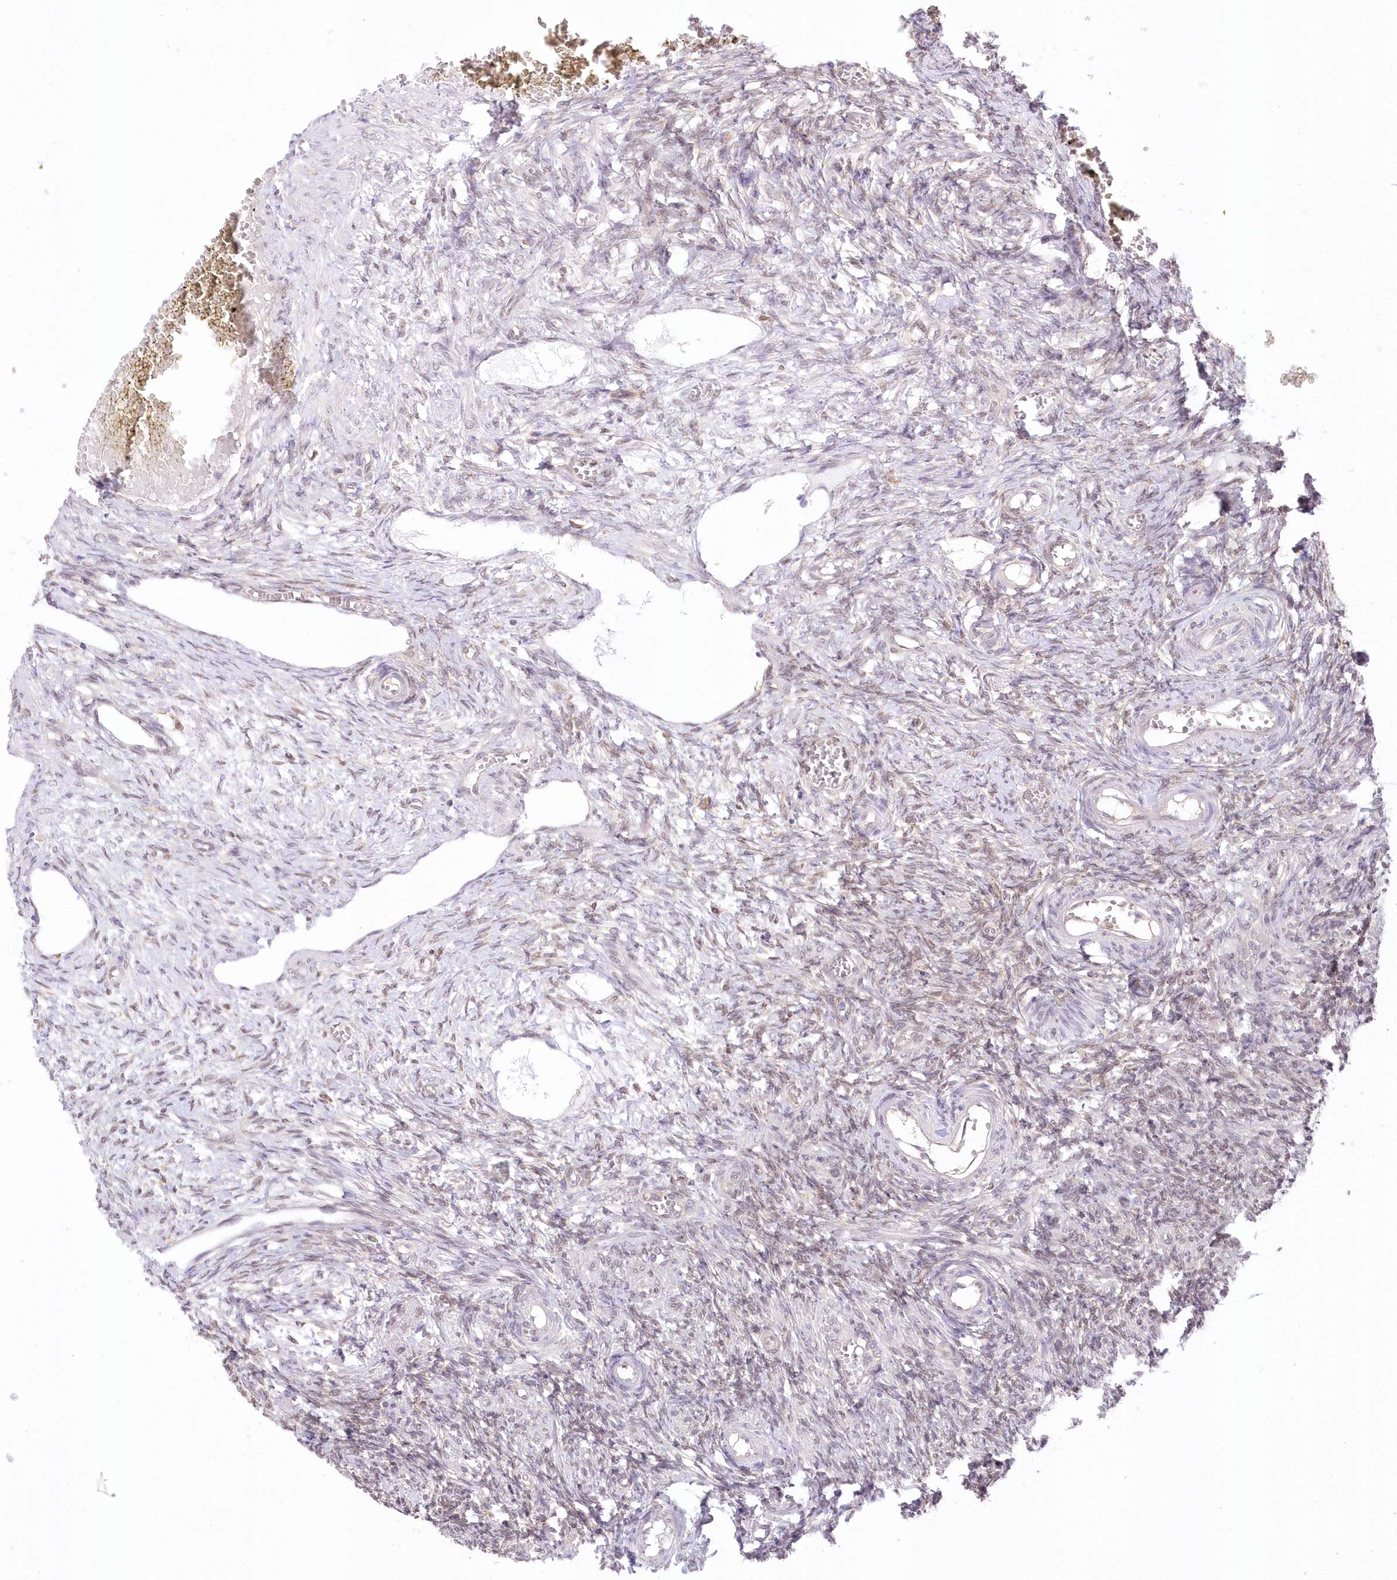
{"staining": {"intensity": "weak", "quantity": "25%-75%", "location": "nuclear"}, "tissue": "ovary", "cell_type": "Ovarian stroma cells", "image_type": "normal", "snomed": [{"axis": "morphology", "description": "Normal tissue, NOS"}, {"axis": "topography", "description": "Ovary"}], "caption": "High-power microscopy captured an immunohistochemistry (IHC) micrograph of unremarkable ovary, revealing weak nuclear staining in about 25%-75% of ovarian stroma cells. (IHC, brightfield microscopy, high magnification).", "gene": "RNPEP", "patient": {"sex": "female", "age": 27}}